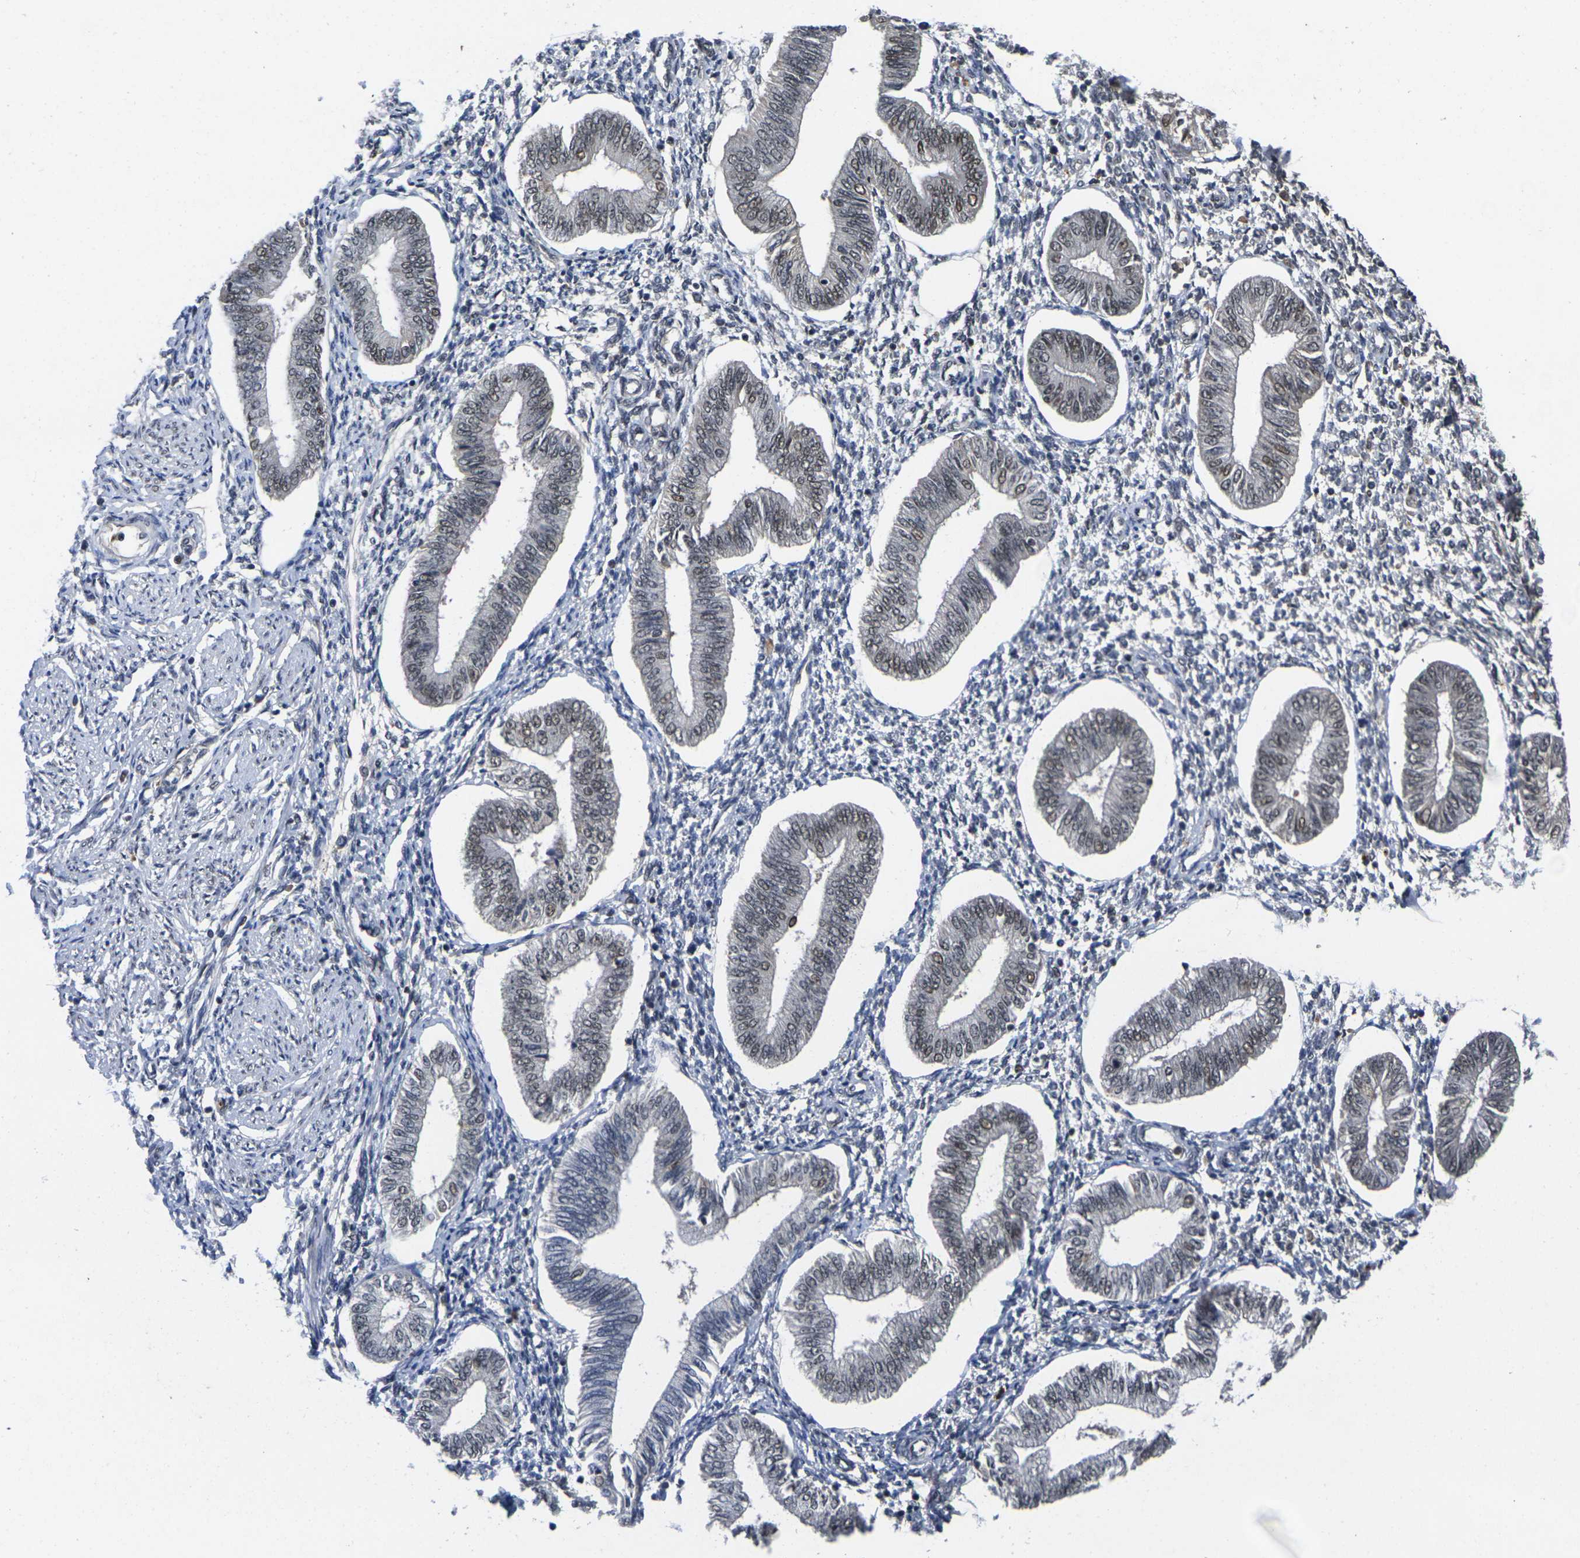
{"staining": {"intensity": "weak", "quantity": "25%-75%", "location": "nuclear"}, "tissue": "endometrium", "cell_type": "Cells in endometrial stroma", "image_type": "normal", "snomed": [{"axis": "morphology", "description": "Normal tissue, NOS"}, {"axis": "topography", "description": "Endometrium"}], "caption": "DAB (3,3'-diaminobenzidine) immunohistochemical staining of benign human endometrium reveals weak nuclear protein positivity in approximately 25%-75% of cells in endometrial stroma. Immunohistochemistry stains the protein in brown and the nuclei are stained blue.", "gene": "GTF2E1", "patient": {"sex": "female", "age": 50}}